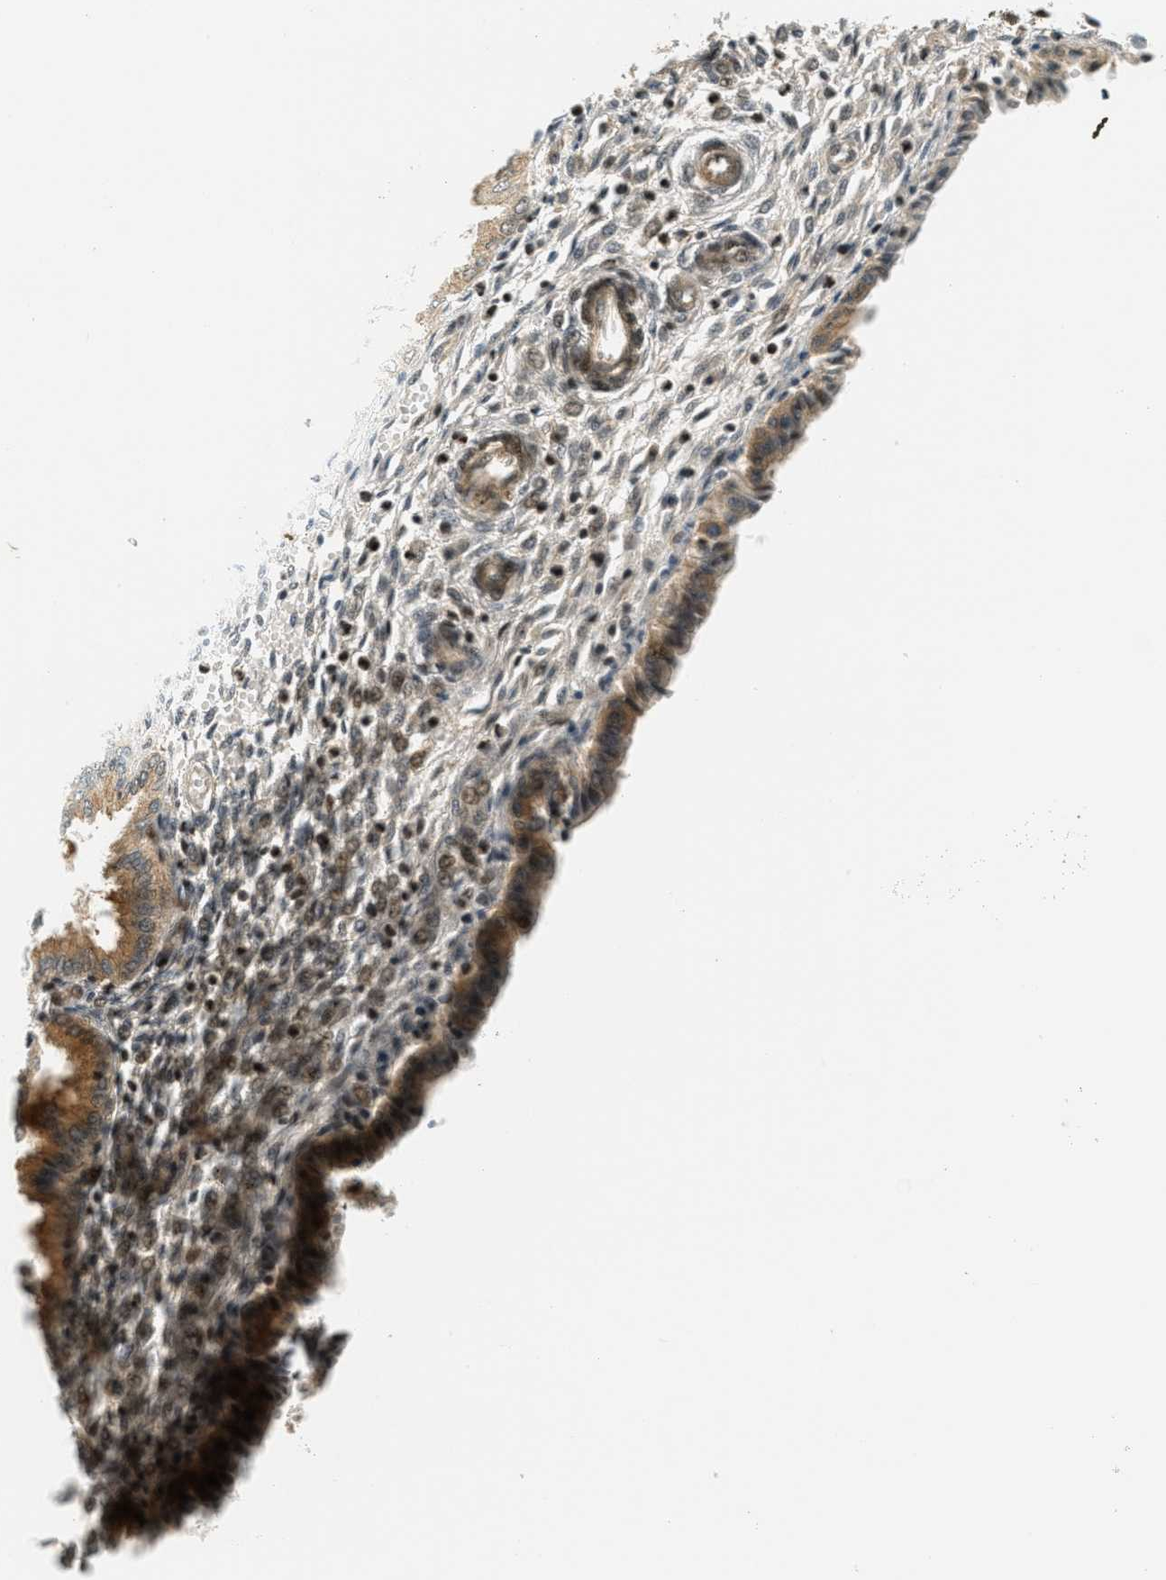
{"staining": {"intensity": "moderate", "quantity": ">75%", "location": "nuclear"}, "tissue": "endometrium", "cell_type": "Cells in endometrial stroma", "image_type": "normal", "snomed": [{"axis": "morphology", "description": "Normal tissue, NOS"}, {"axis": "topography", "description": "Endometrium"}], "caption": "A medium amount of moderate nuclear staining is identified in about >75% of cells in endometrial stroma in benign endometrium.", "gene": "FOXM1", "patient": {"sex": "female", "age": 33}}